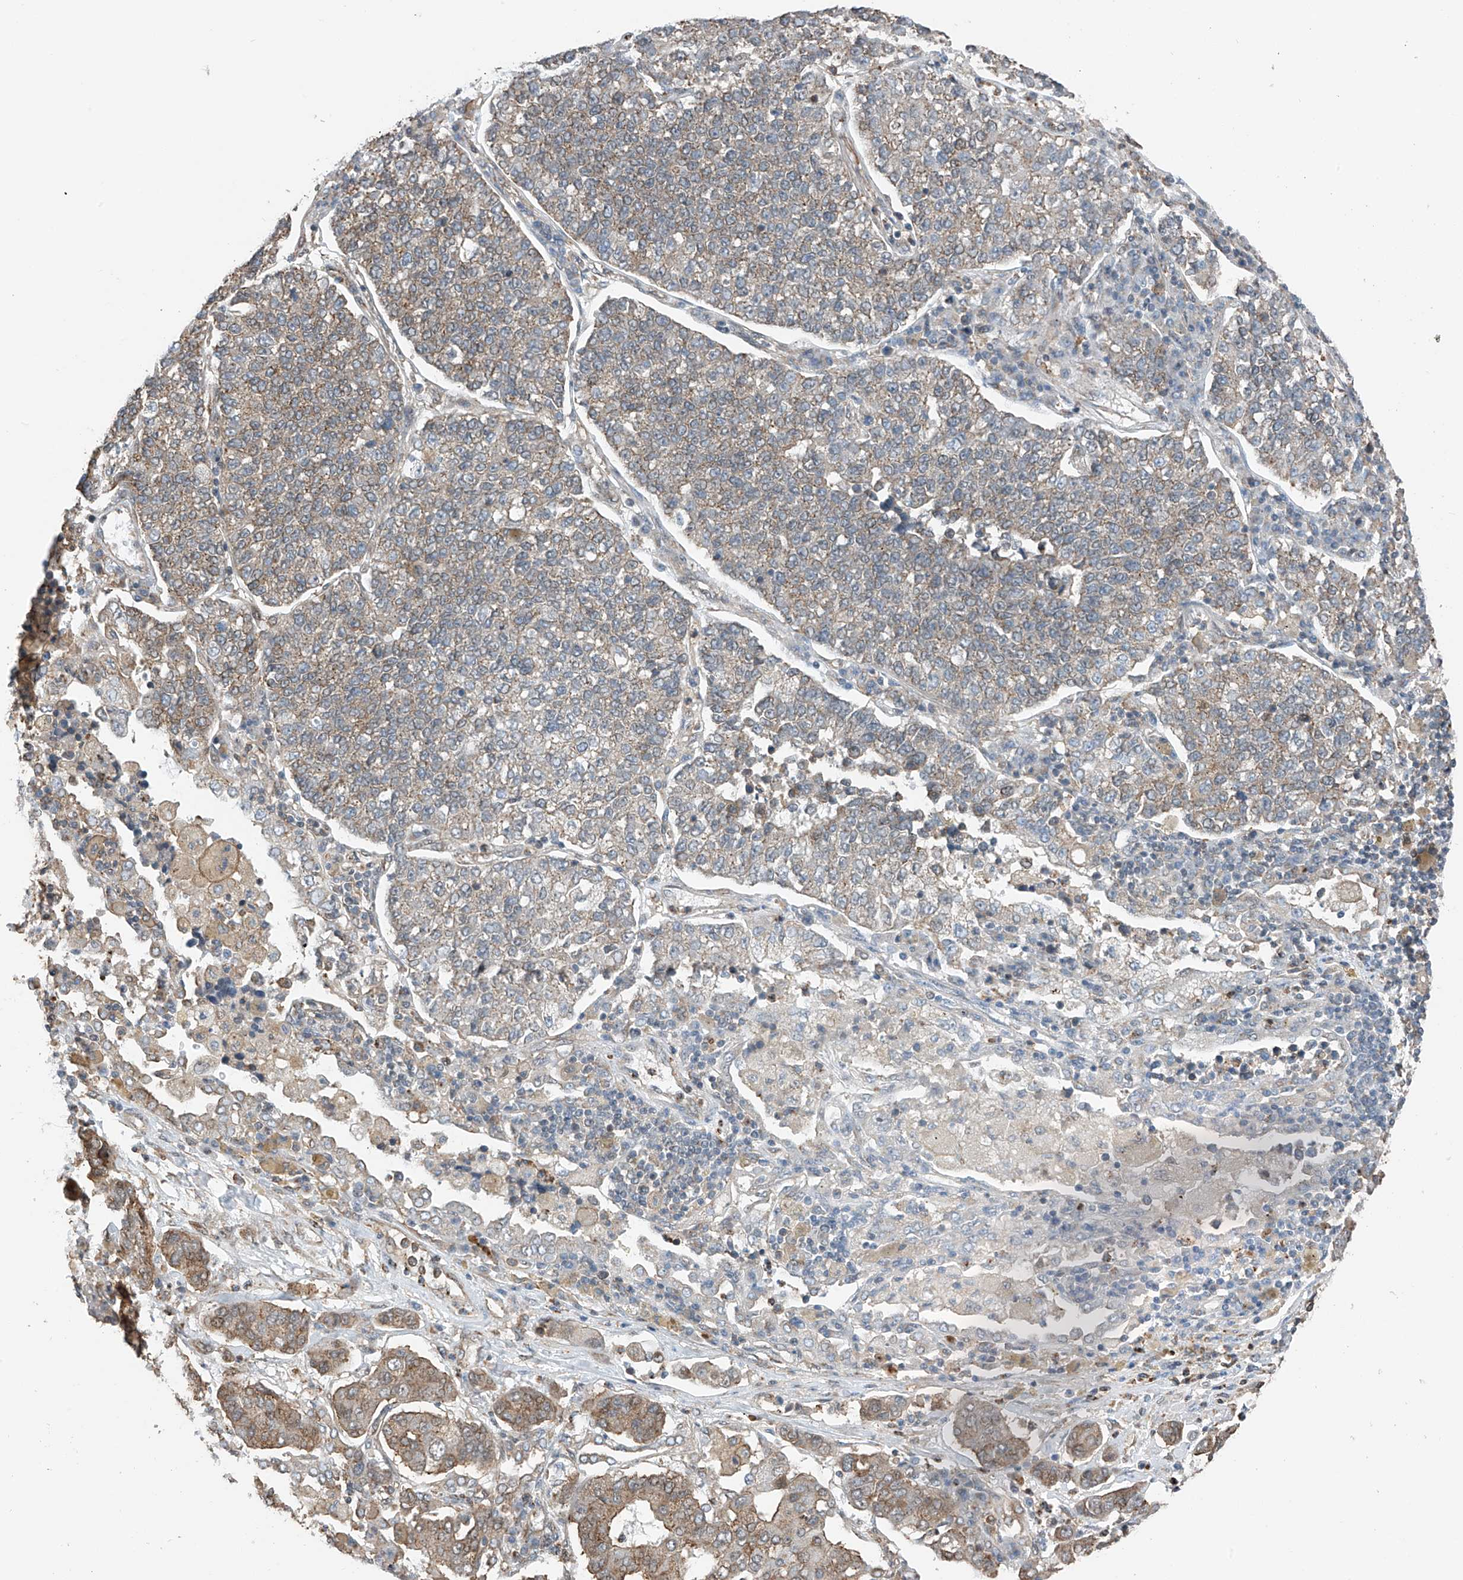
{"staining": {"intensity": "moderate", "quantity": "25%-75%", "location": "cytoplasmic/membranous"}, "tissue": "lung cancer", "cell_type": "Tumor cells", "image_type": "cancer", "snomed": [{"axis": "morphology", "description": "Adenocarcinoma, NOS"}, {"axis": "topography", "description": "Lung"}], "caption": "Human lung adenocarcinoma stained for a protein (brown) displays moderate cytoplasmic/membranous positive staining in approximately 25%-75% of tumor cells.", "gene": "ZNF189", "patient": {"sex": "male", "age": 49}}